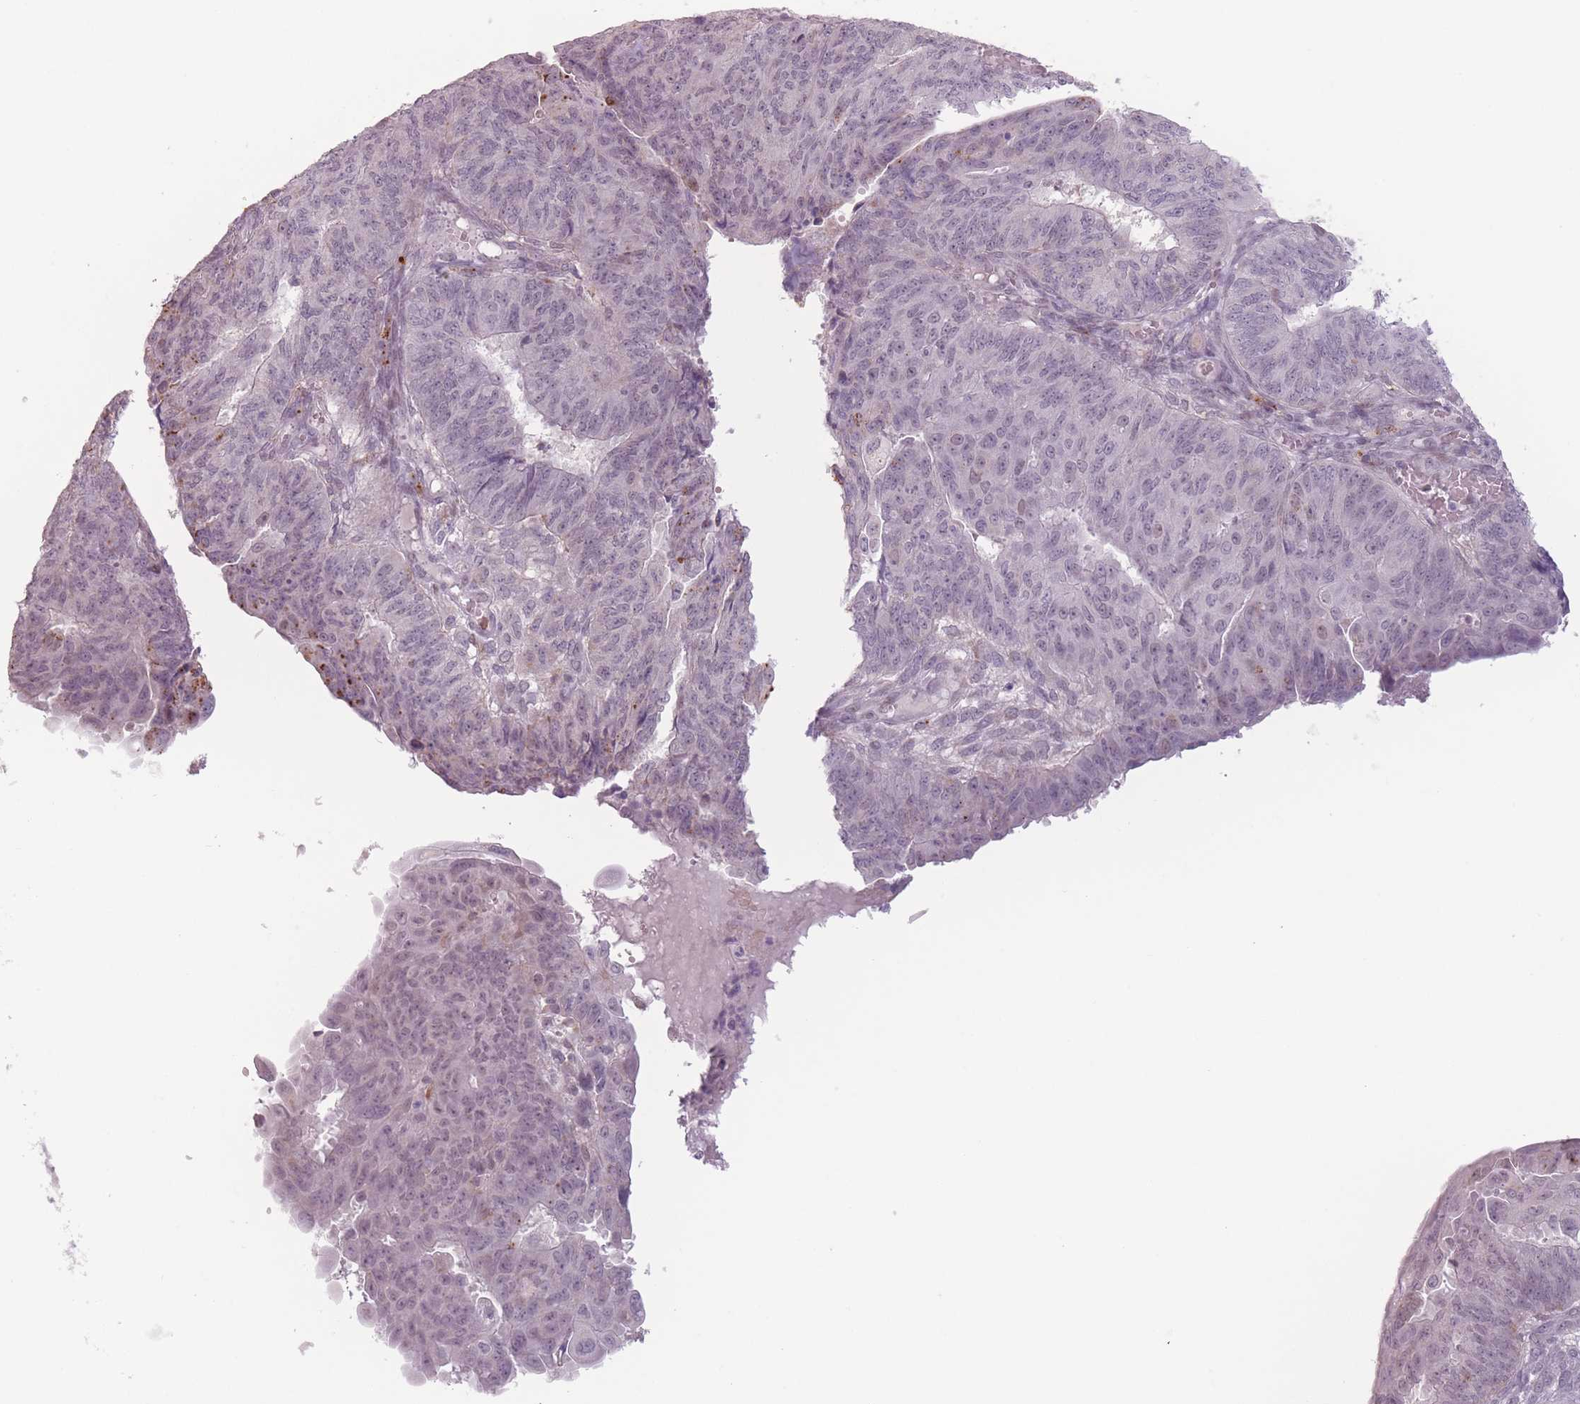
{"staining": {"intensity": "weak", "quantity": "<25%", "location": "nuclear"}, "tissue": "endometrial cancer", "cell_type": "Tumor cells", "image_type": "cancer", "snomed": [{"axis": "morphology", "description": "Adenocarcinoma, NOS"}, {"axis": "topography", "description": "Endometrium"}], "caption": "DAB (3,3'-diaminobenzidine) immunohistochemical staining of endometrial cancer (adenocarcinoma) displays no significant positivity in tumor cells. (Brightfield microscopy of DAB (3,3'-diaminobenzidine) immunohistochemistry (IHC) at high magnification).", "gene": "OR10C1", "patient": {"sex": "female", "age": 32}}